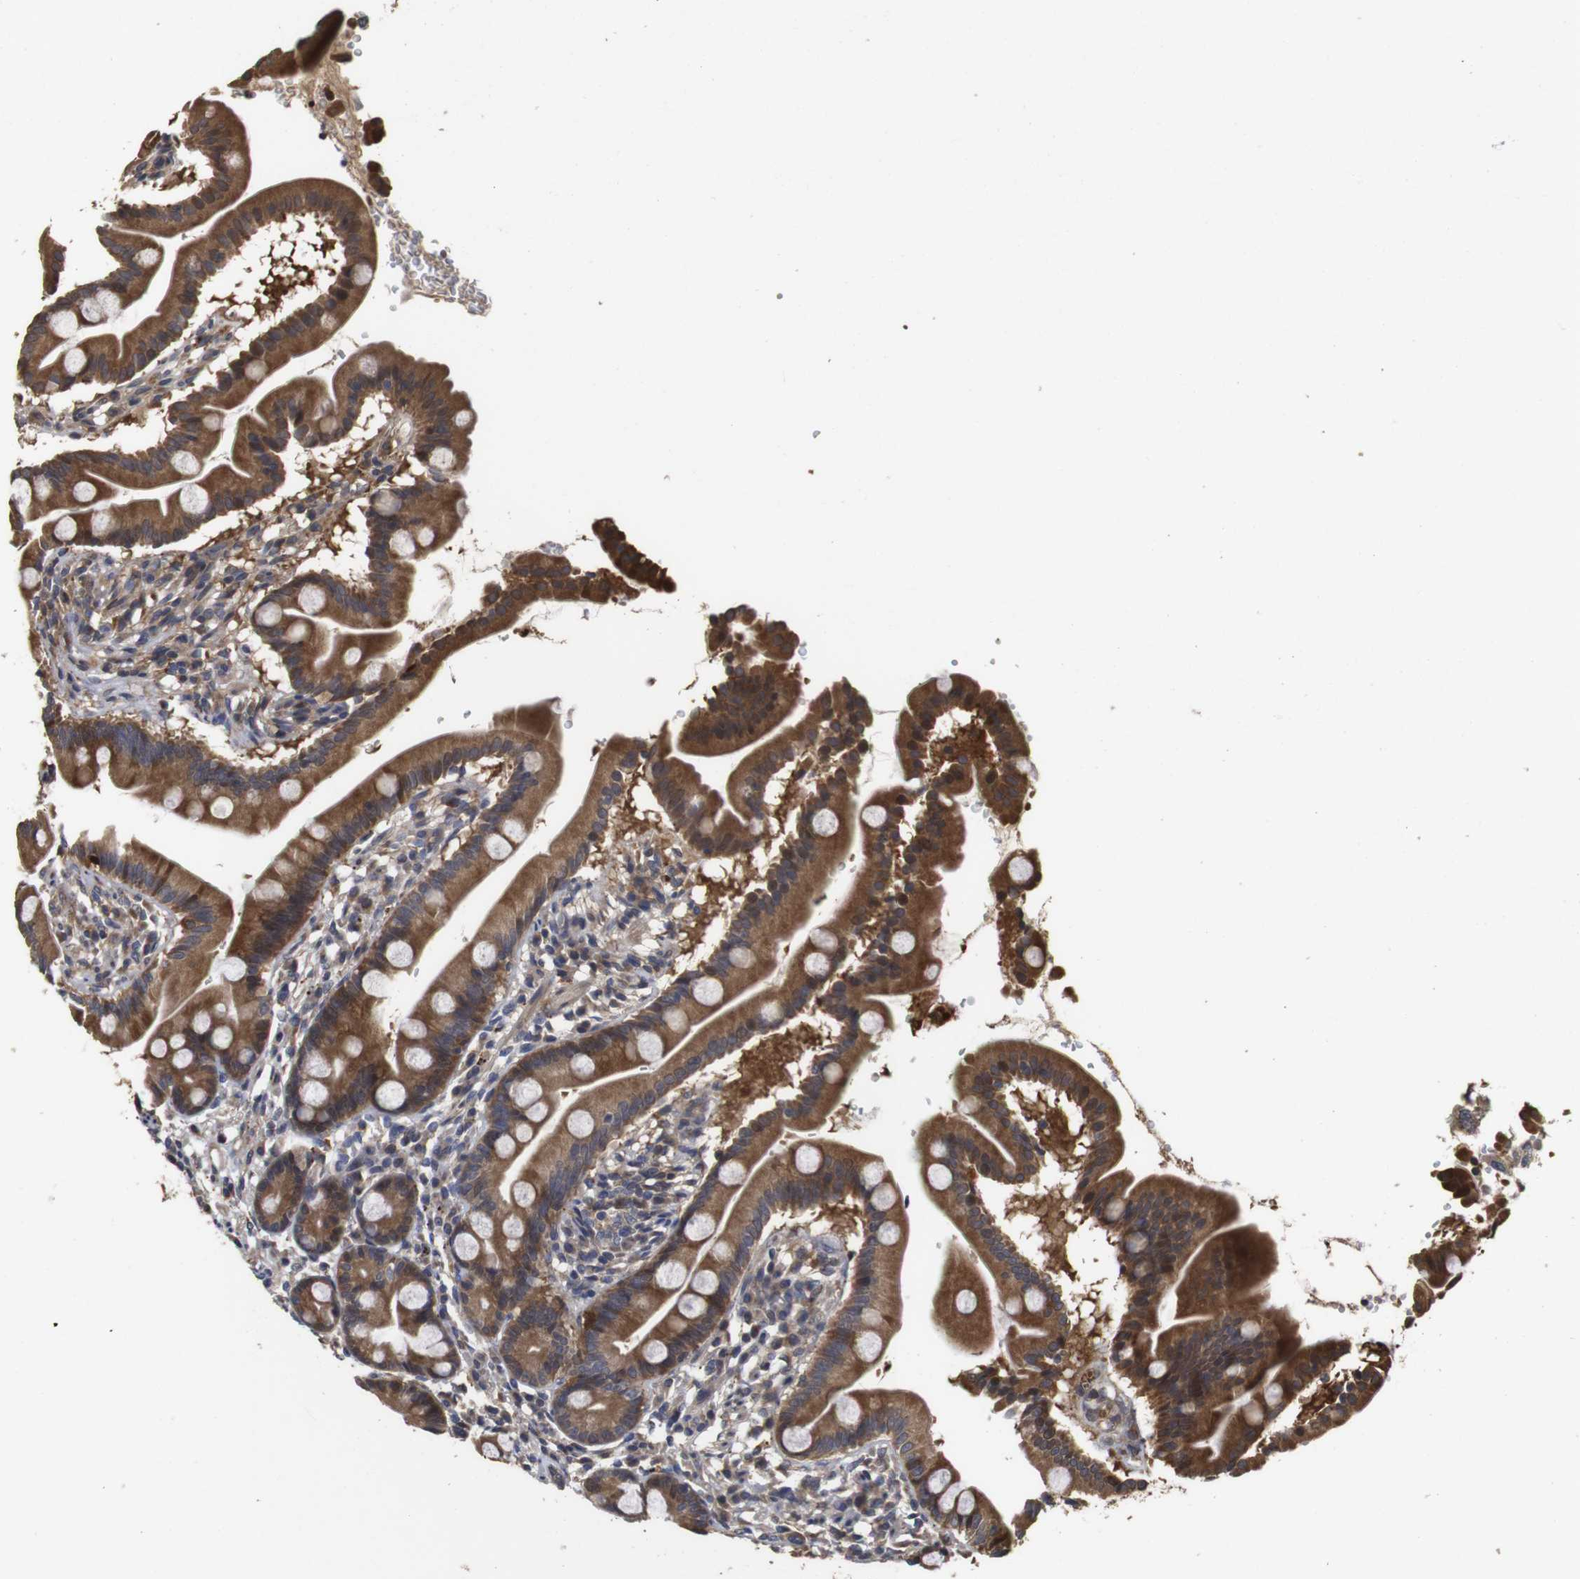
{"staining": {"intensity": "strong", "quantity": ">75%", "location": "cytoplasmic/membranous"}, "tissue": "duodenum", "cell_type": "Glandular cells", "image_type": "normal", "snomed": [{"axis": "morphology", "description": "Normal tissue, NOS"}, {"axis": "topography", "description": "Duodenum"}], "caption": "This micrograph demonstrates immunohistochemistry (IHC) staining of benign human duodenum, with high strong cytoplasmic/membranous positivity in approximately >75% of glandular cells.", "gene": "PTPN14", "patient": {"sex": "male", "age": 50}}